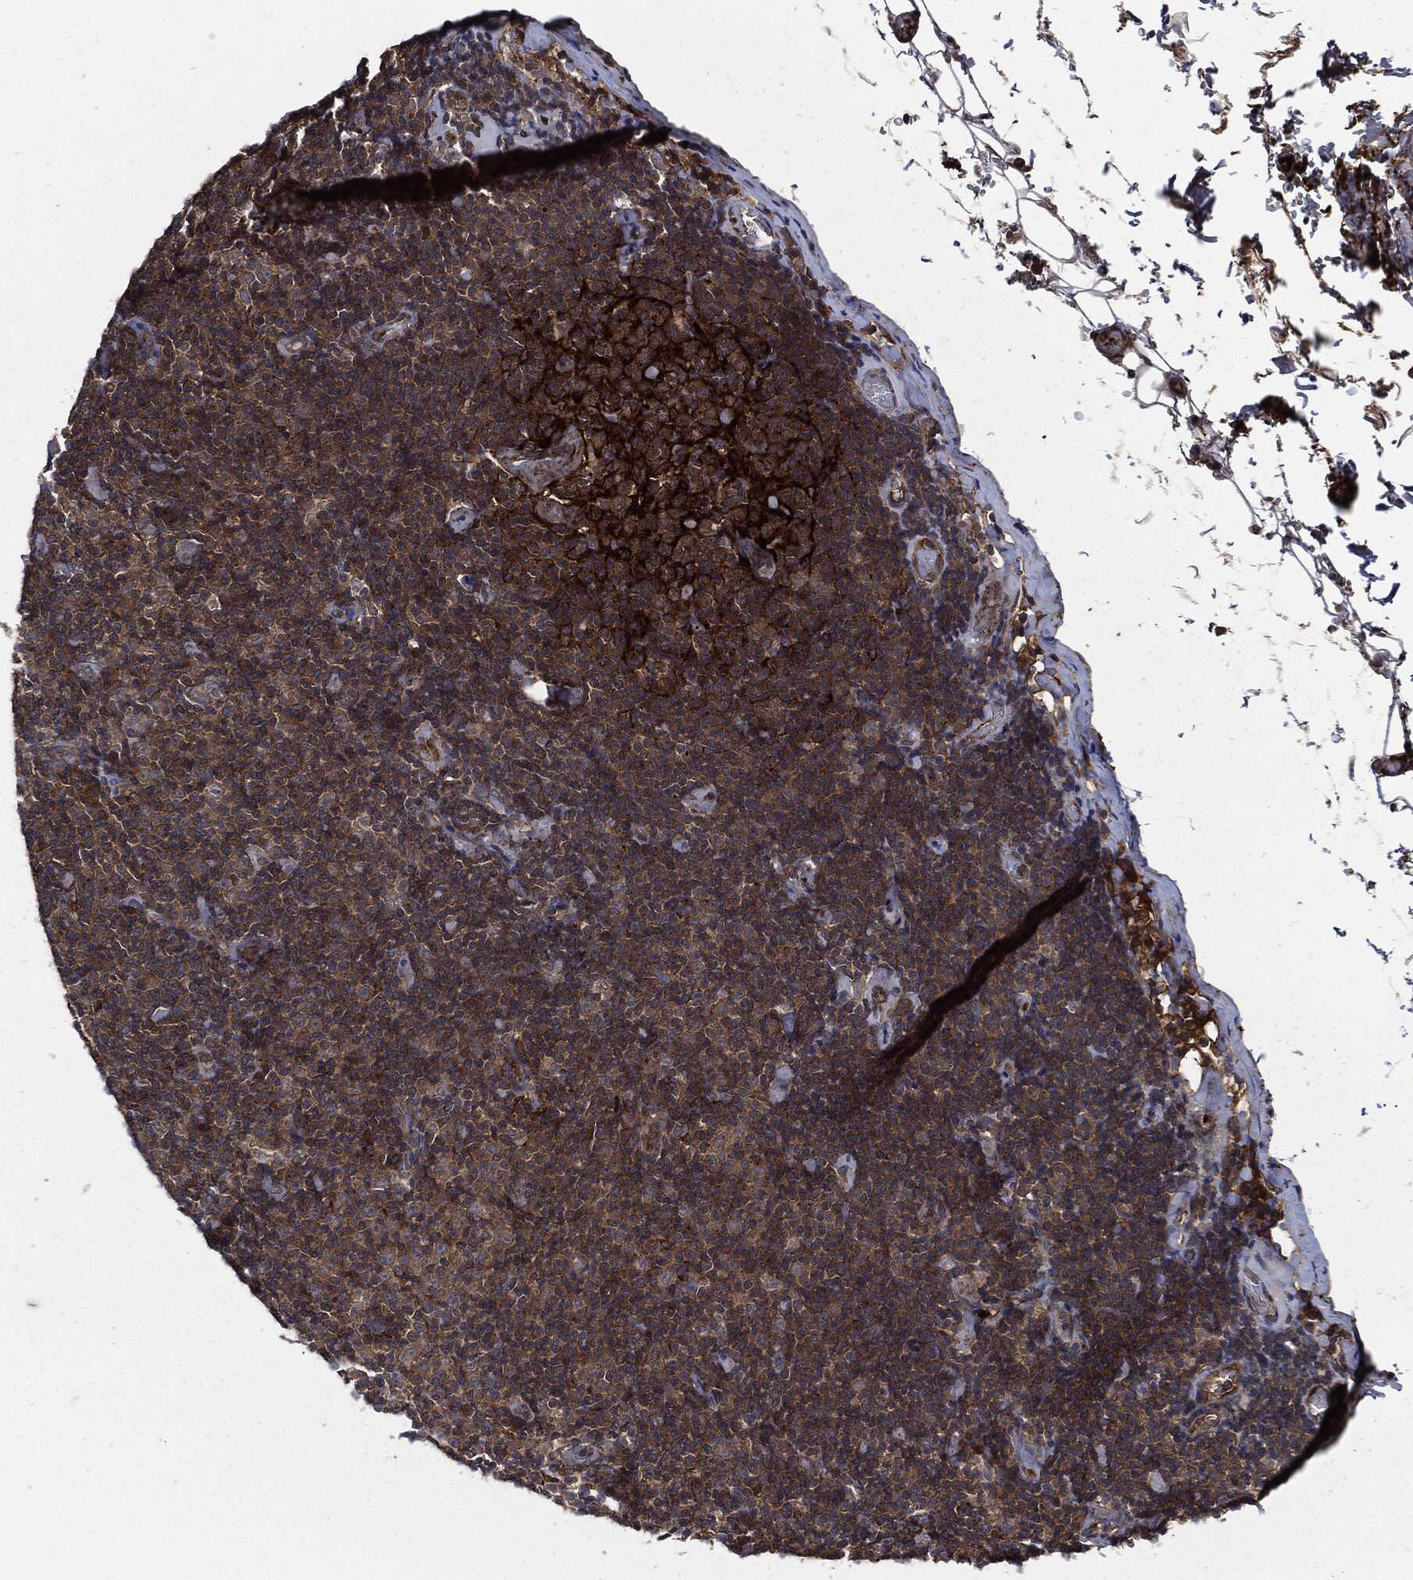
{"staining": {"intensity": "strong", "quantity": "25%-75%", "location": "cytoplasmic/membranous"}, "tissue": "lymphoma", "cell_type": "Tumor cells", "image_type": "cancer", "snomed": [{"axis": "morphology", "description": "Malignant lymphoma, non-Hodgkin's type, Low grade"}, {"axis": "topography", "description": "Lymph node"}], "caption": "The histopathology image shows a brown stain indicating the presence of a protein in the cytoplasmic/membranous of tumor cells in lymphoma.", "gene": "CLU", "patient": {"sex": "male", "age": 81}}